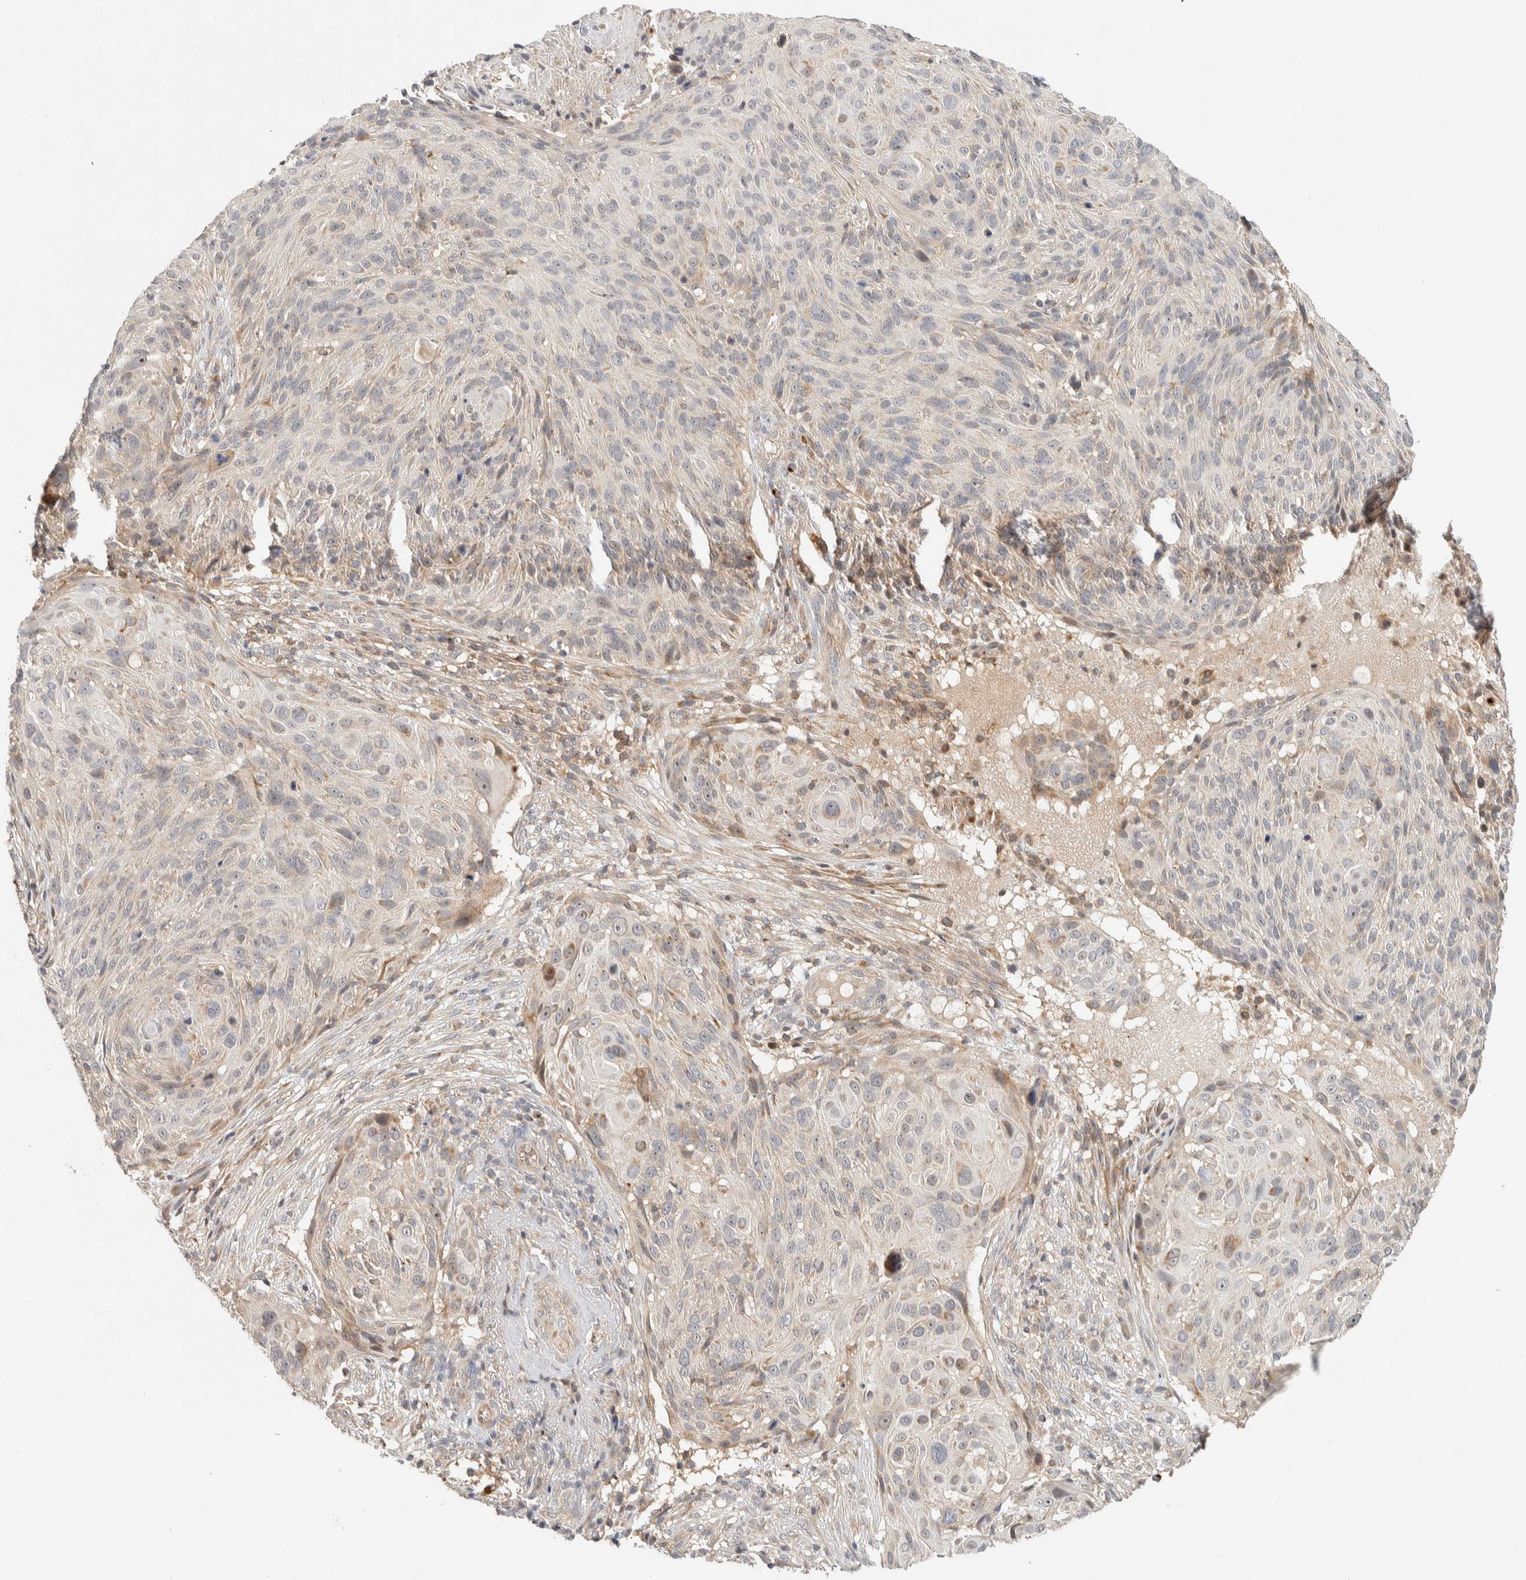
{"staining": {"intensity": "weak", "quantity": "<25%", "location": "cytoplasmic/membranous"}, "tissue": "cervical cancer", "cell_type": "Tumor cells", "image_type": "cancer", "snomed": [{"axis": "morphology", "description": "Squamous cell carcinoma, NOS"}, {"axis": "topography", "description": "Cervix"}], "caption": "A micrograph of cervical squamous cell carcinoma stained for a protein shows no brown staining in tumor cells. The staining is performed using DAB brown chromogen with nuclei counter-stained in using hematoxylin.", "gene": "KIF9", "patient": {"sex": "female", "age": 74}}